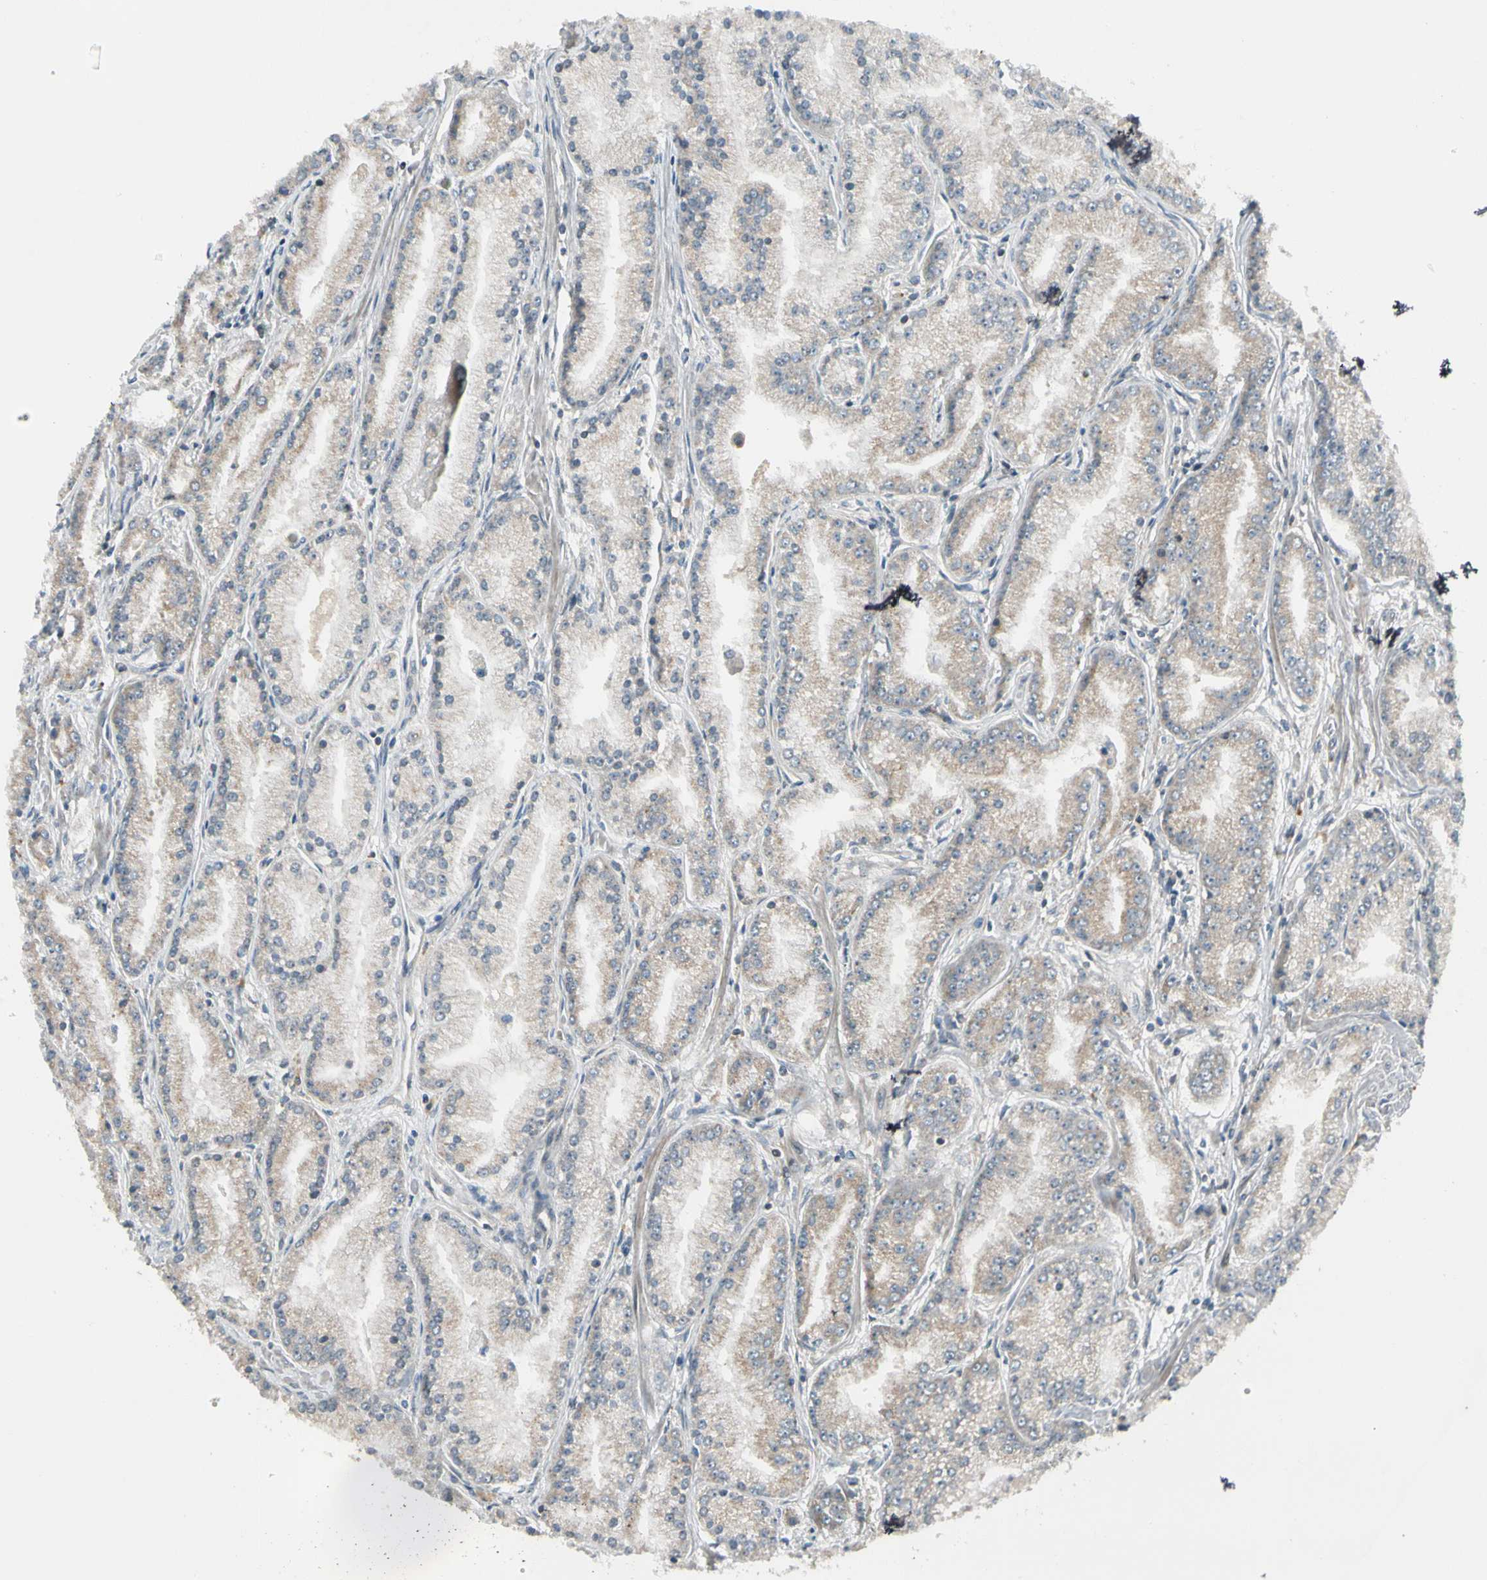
{"staining": {"intensity": "weak", "quantity": ">75%", "location": "cytoplasmic/membranous"}, "tissue": "prostate cancer", "cell_type": "Tumor cells", "image_type": "cancer", "snomed": [{"axis": "morphology", "description": "Adenocarcinoma, High grade"}, {"axis": "topography", "description": "Prostate"}], "caption": "About >75% of tumor cells in adenocarcinoma (high-grade) (prostate) display weak cytoplasmic/membranous protein staining as visualized by brown immunohistochemical staining.", "gene": "TRIO", "patient": {"sex": "male", "age": 61}}